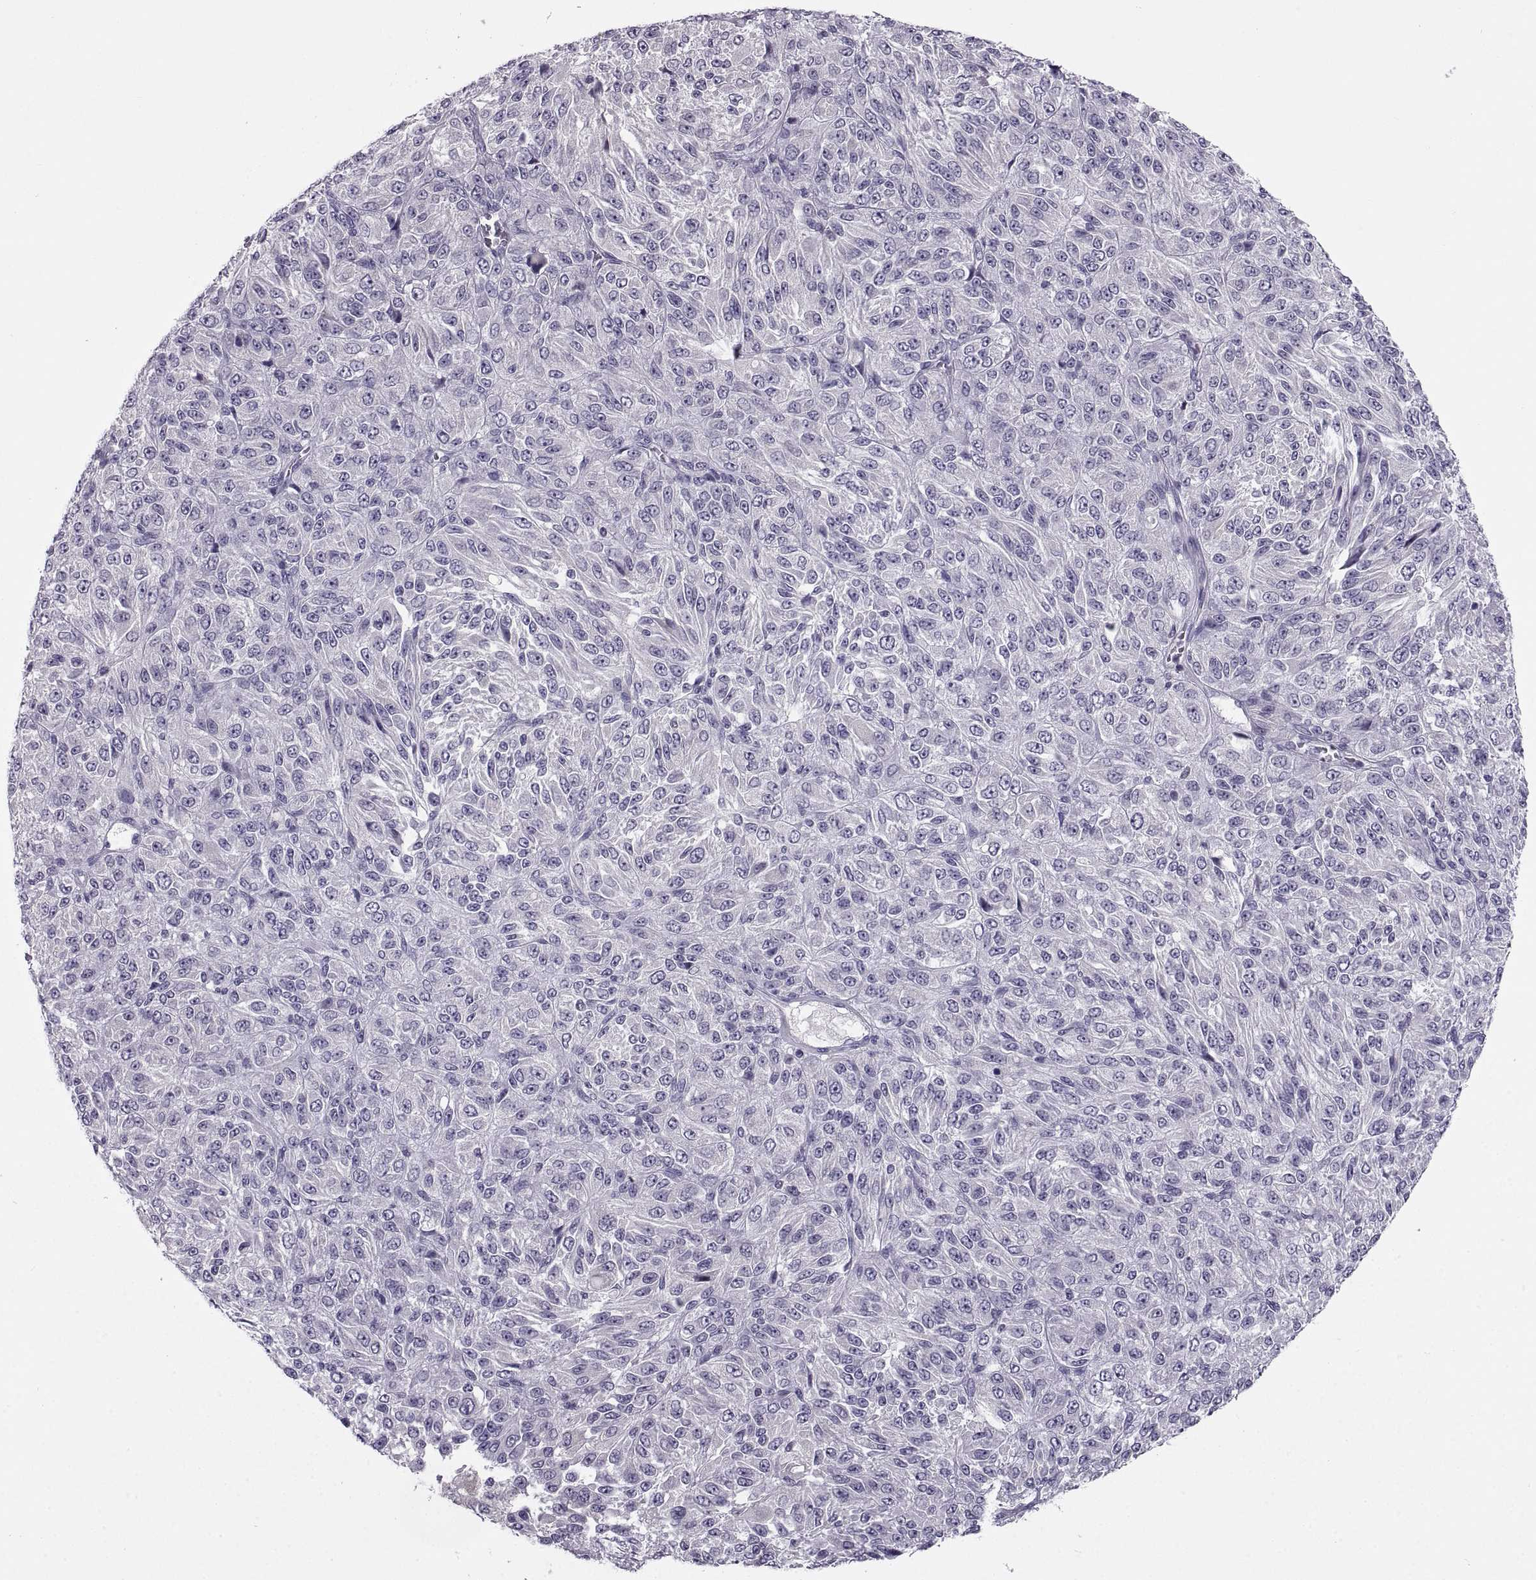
{"staining": {"intensity": "negative", "quantity": "none", "location": "none"}, "tissue": "melanoma", "cell_type": "Tumor cells", "image_type": "cancer", "snomed": [{"axis": "morphology", "description": "Malignant melanoma, Metastatic site"}, {"axis": "topography", "description": "Brain"}], "caption": "The image shows no significant staining in tumor cells of melanoma.", "gene": "BSPH1", "patient": {"sex": "female", "age": 56}}